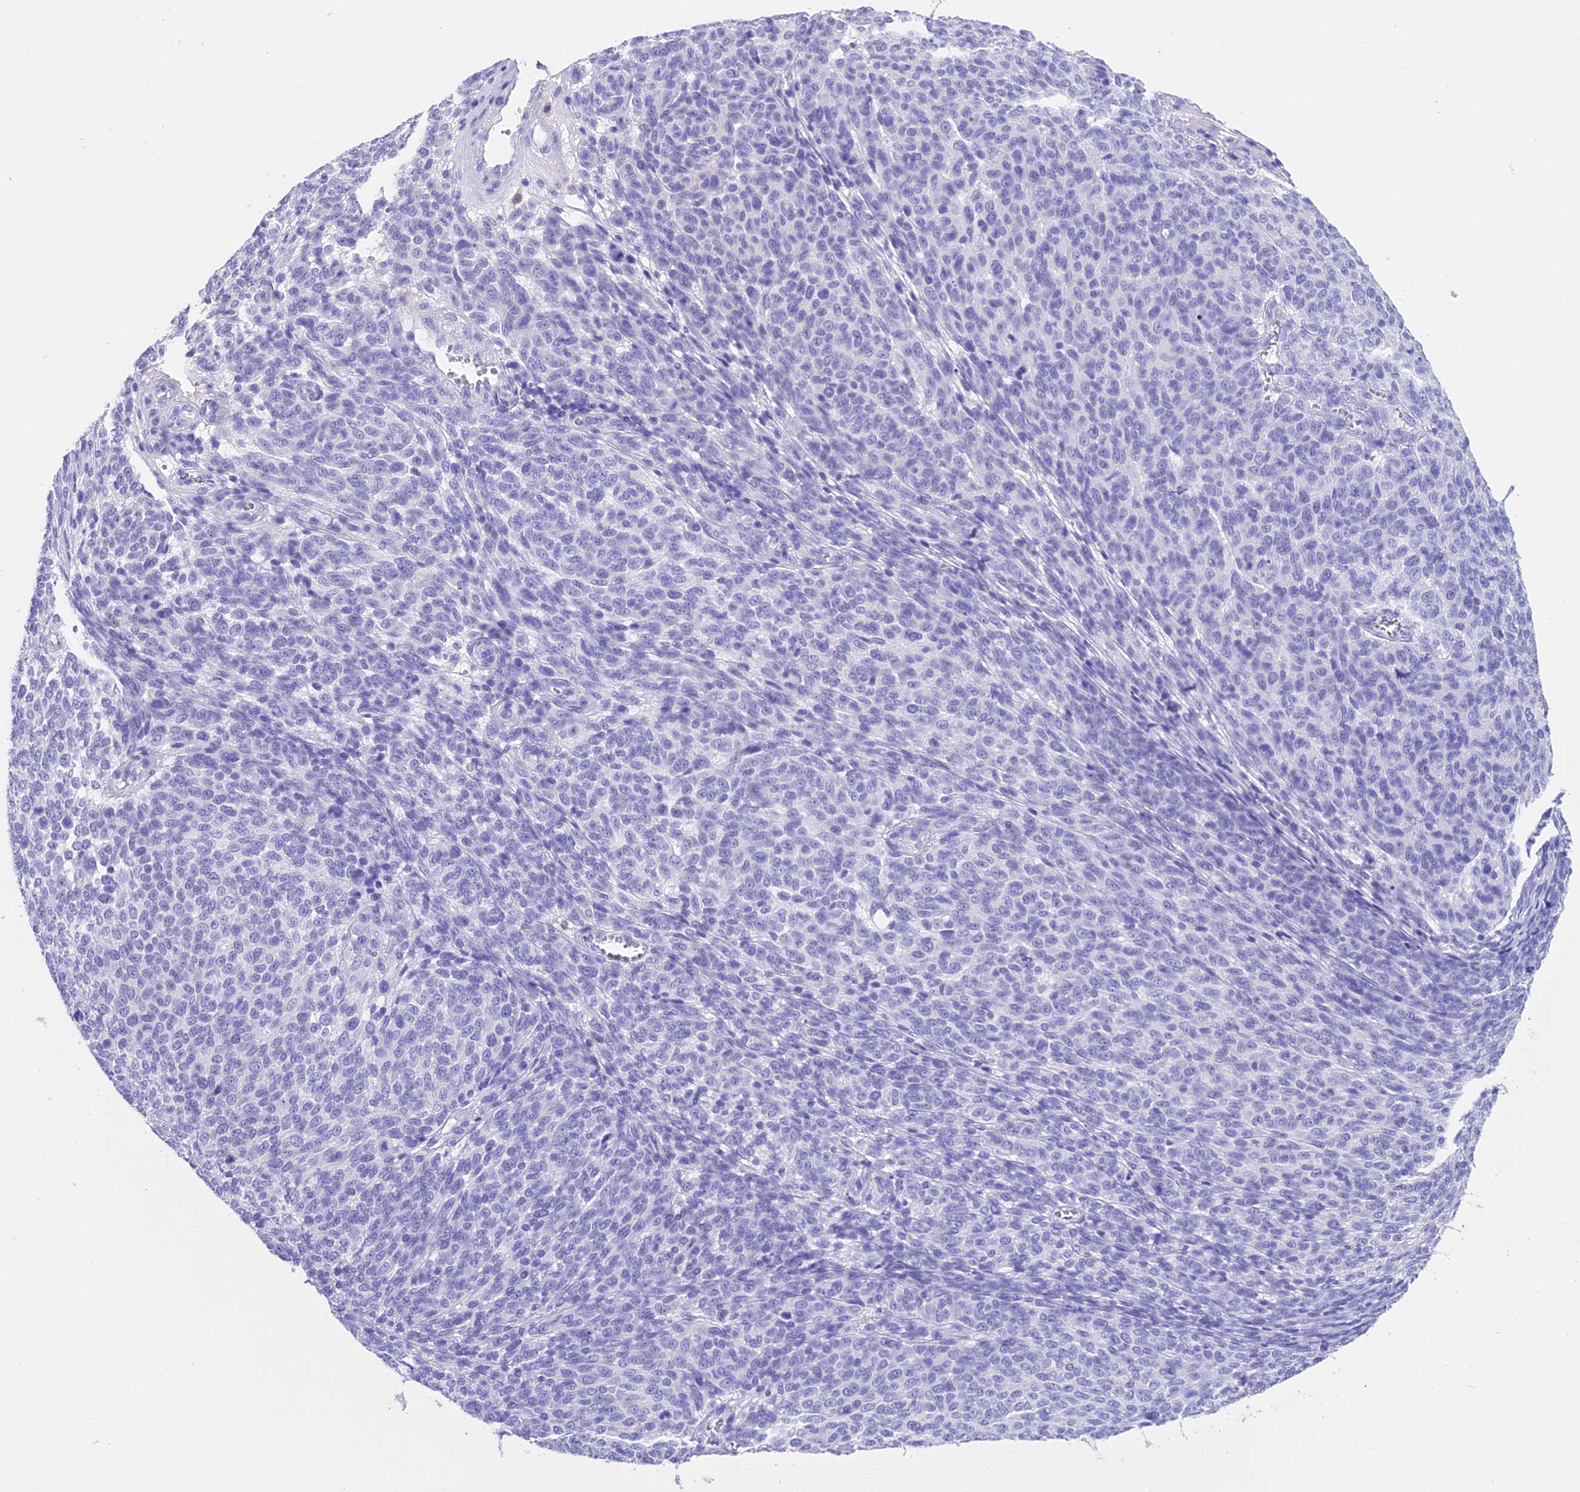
{"staining": {"intensity": "negative", "quantity": "none", "location": "none"}, "tissue": "melanoma", "cell_type": "Tumor cells", "image_type": "cancer", "snomed": [{"axis": "morphology", "description": "Malignant melanoma, NOS"}, {"axis": "topography", "description": "Skin"}], "caption": "Immunohistochemistry (IHC) photomicrograph of neoplastic tissue: human melanoma stained with DAB (3,3'-diaminobenzidine) exhibits no significant protein positivity in tumor cells.", "gene": "CLC", "patient": {"sex": "male", "age": 49}}